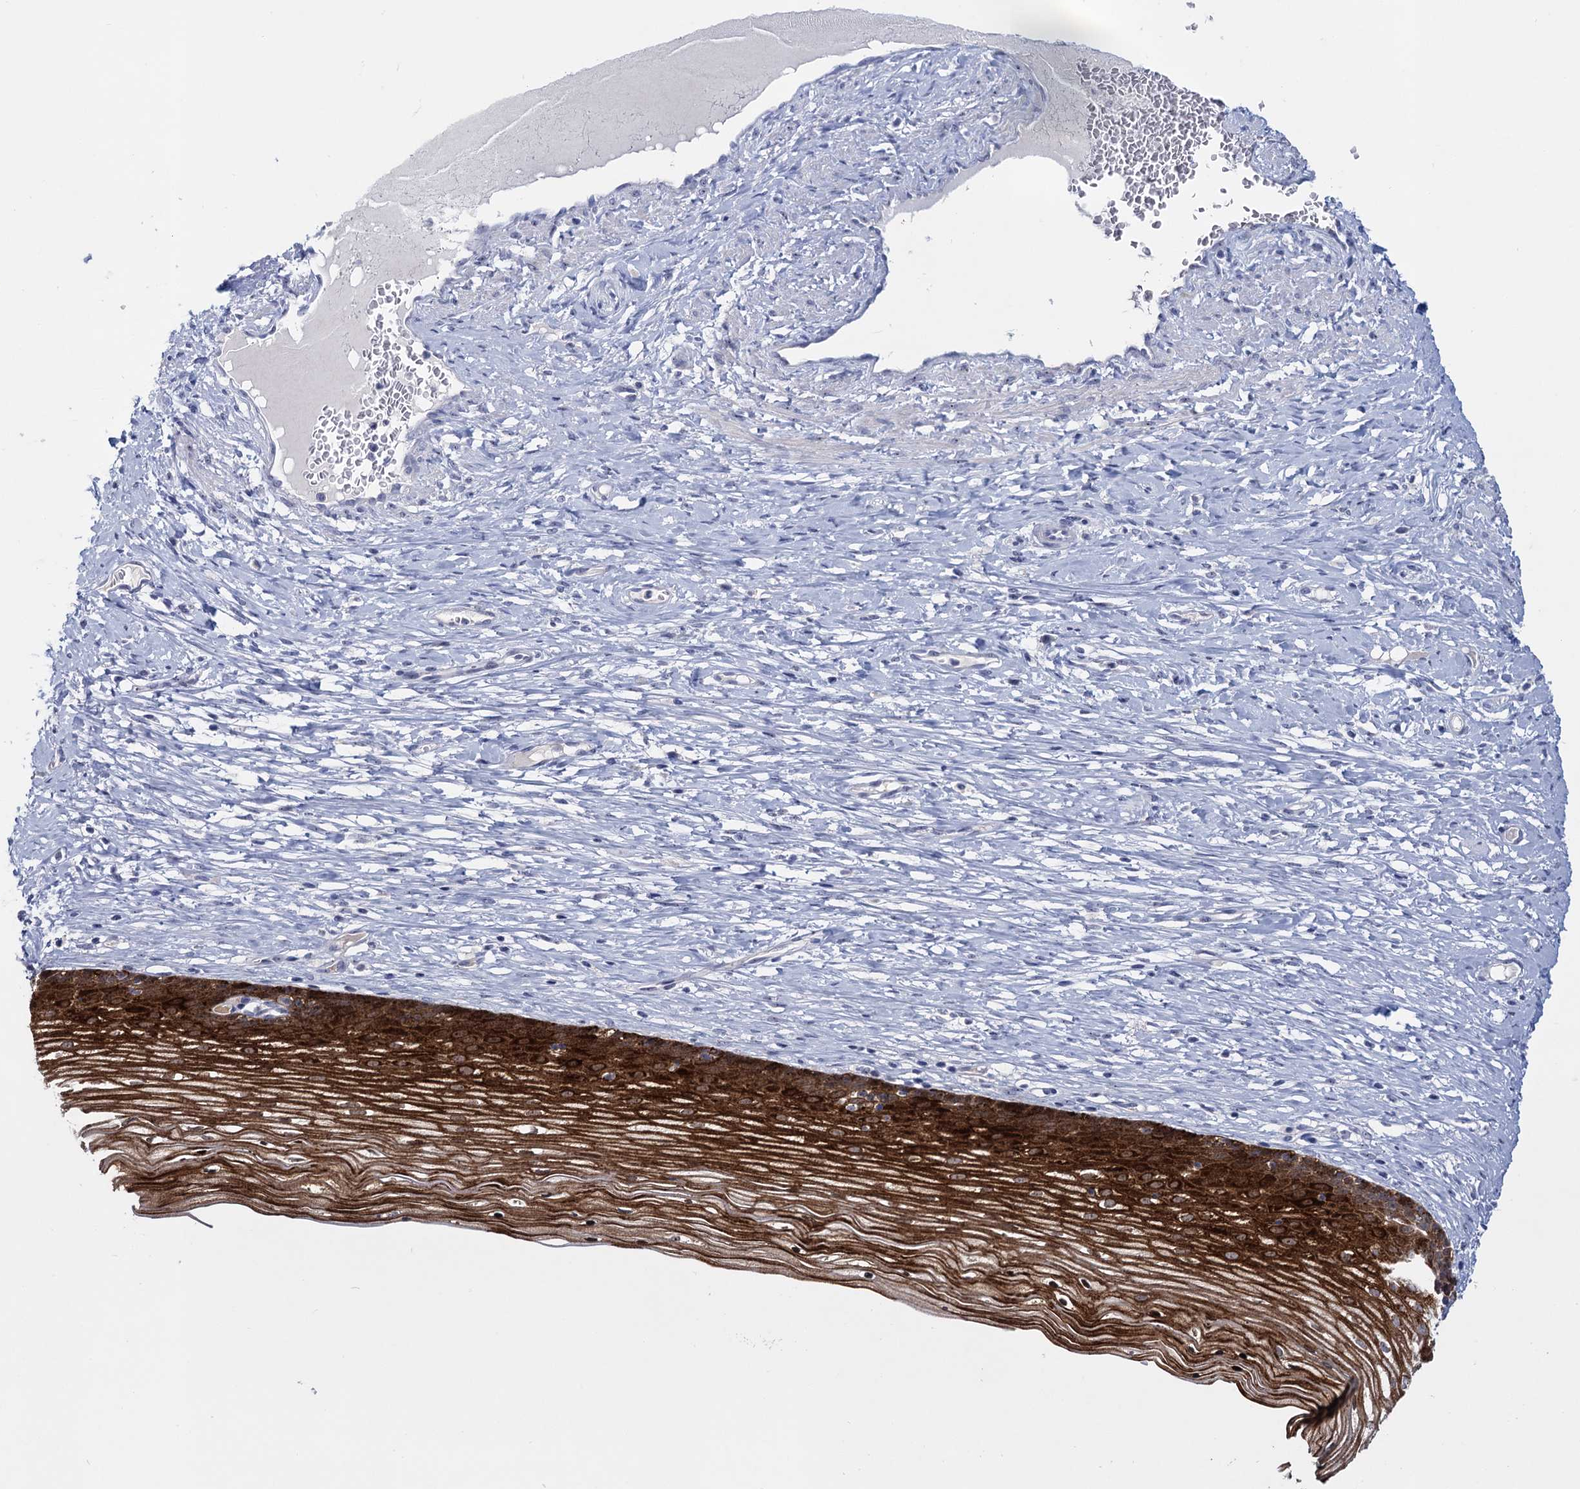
{"staining": {"intensity": "negative", "quantity": "none", "location": "none"}, "tissue": "cervix", "cell_type": "Glandular cells", "image_type": "normal", "snomed": [{"axis": "morphology", "description": "Normal tissue, NOS"}, {"axis": "topography", "description": "Cervix"}], "caption": "High magnification brightfield microscopy of normal cervix stained with DAB (brown) and counterstained with hematoxylin (blue): glandular cells show no significant staining. (Brightfield microscopy of DAB immunohistochemistry at high magnification).", "gene": "SFN", "patient": {"sex": "female", "age": 42}}